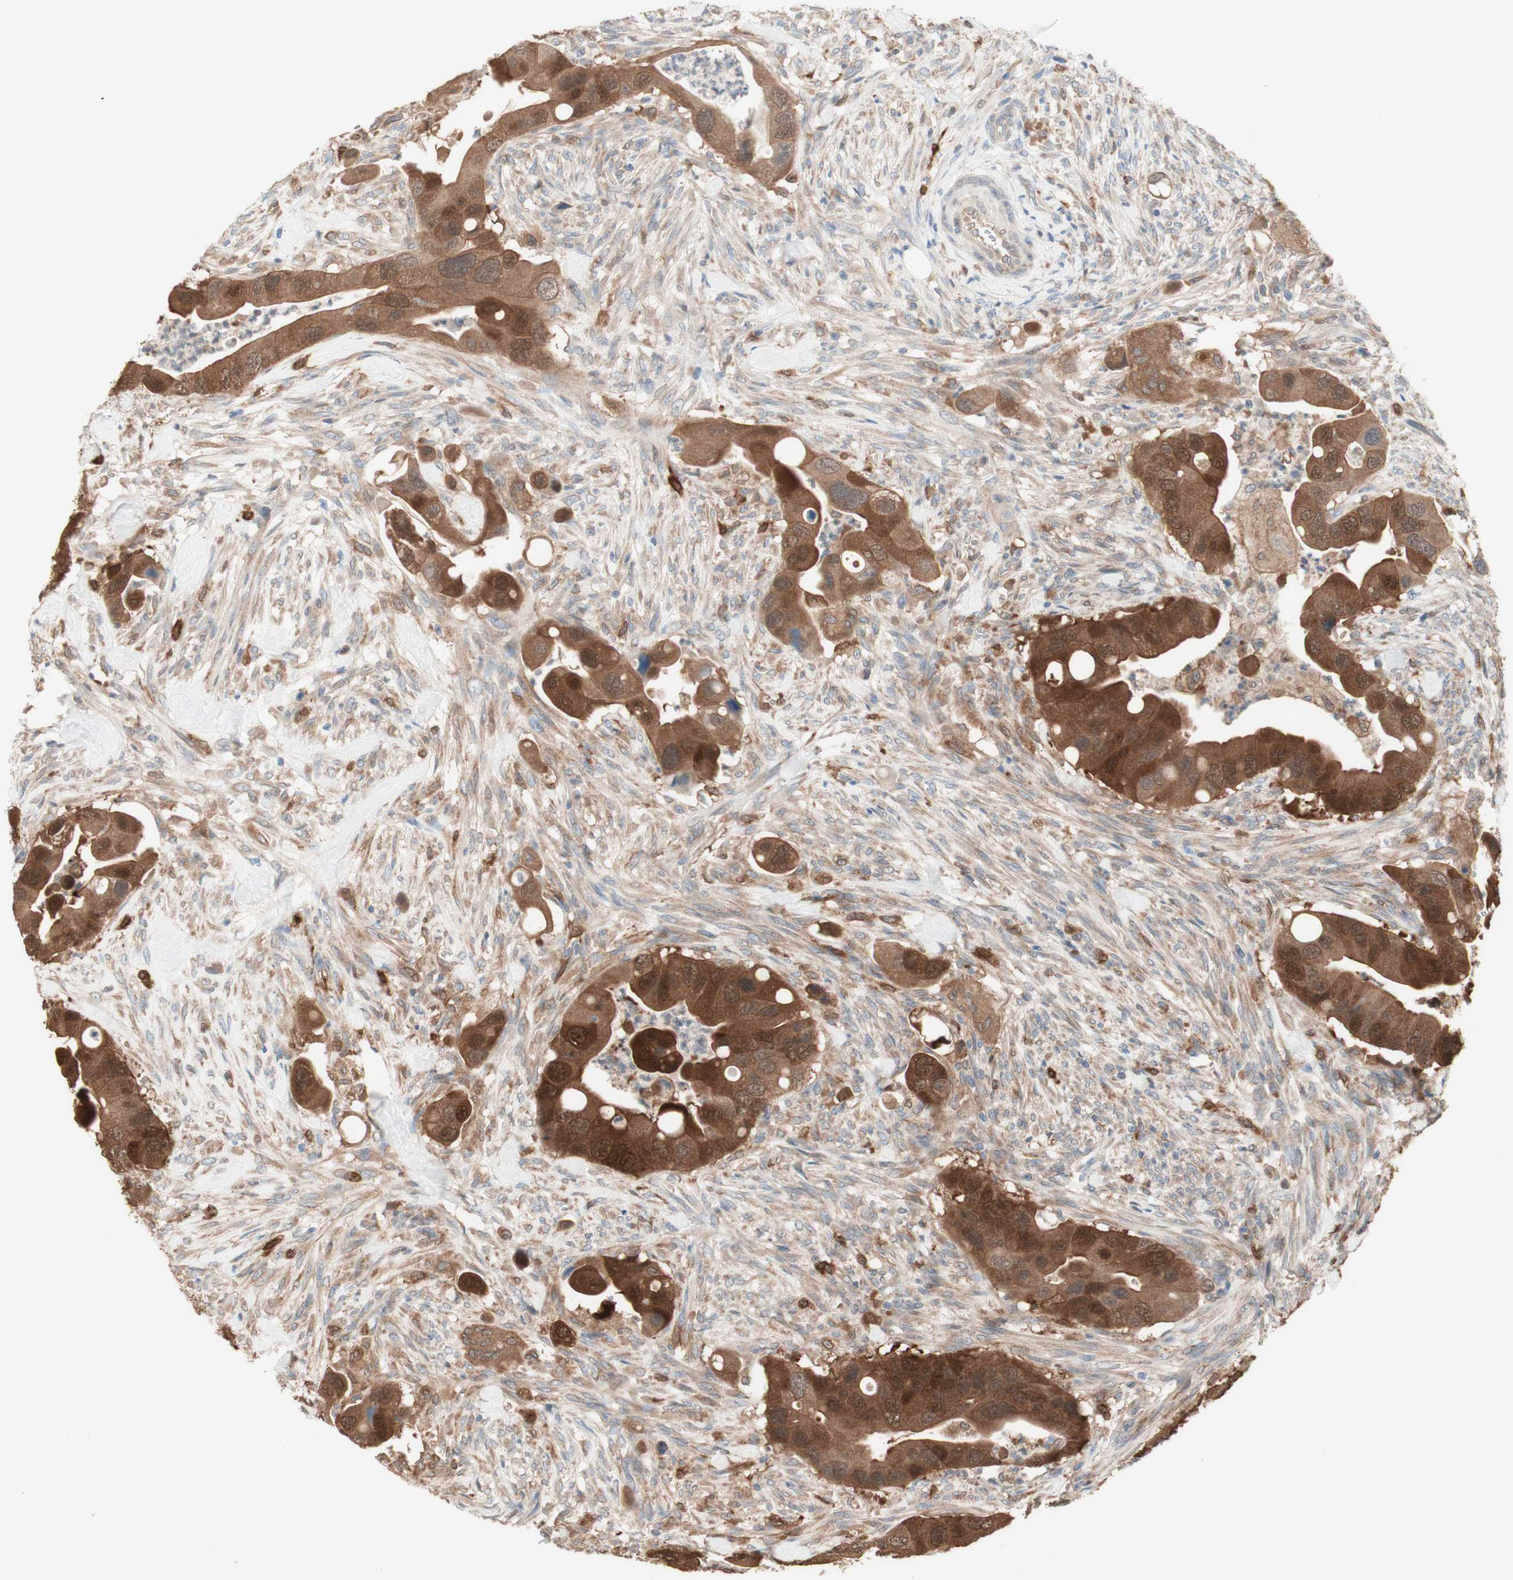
{"staining": {"intensity": "moderate", "quantity": ">75%", "location": "cytoplasmic/membranous,nuclear"}, "tissue": "colorectal cancer", "cell_type": "Tumor cells", "image_type": "cancer", "snomed": [{"axis": "morphology", "description": "Adenocarcinoma, NOS"}, {"axis": "topography", "description": "Rectum"}], "caption": "Immunohistochemistry photomicrograph of human adenocarcinoma (colorectal) stained for a protein (brown), which demonstrates medium levels of moderate cytoplasmic/membranous and nuclear positivity in approximately >75% of tumor cells.", "gene": "COMT", "patient": {"sex": "female", "age": 57}}